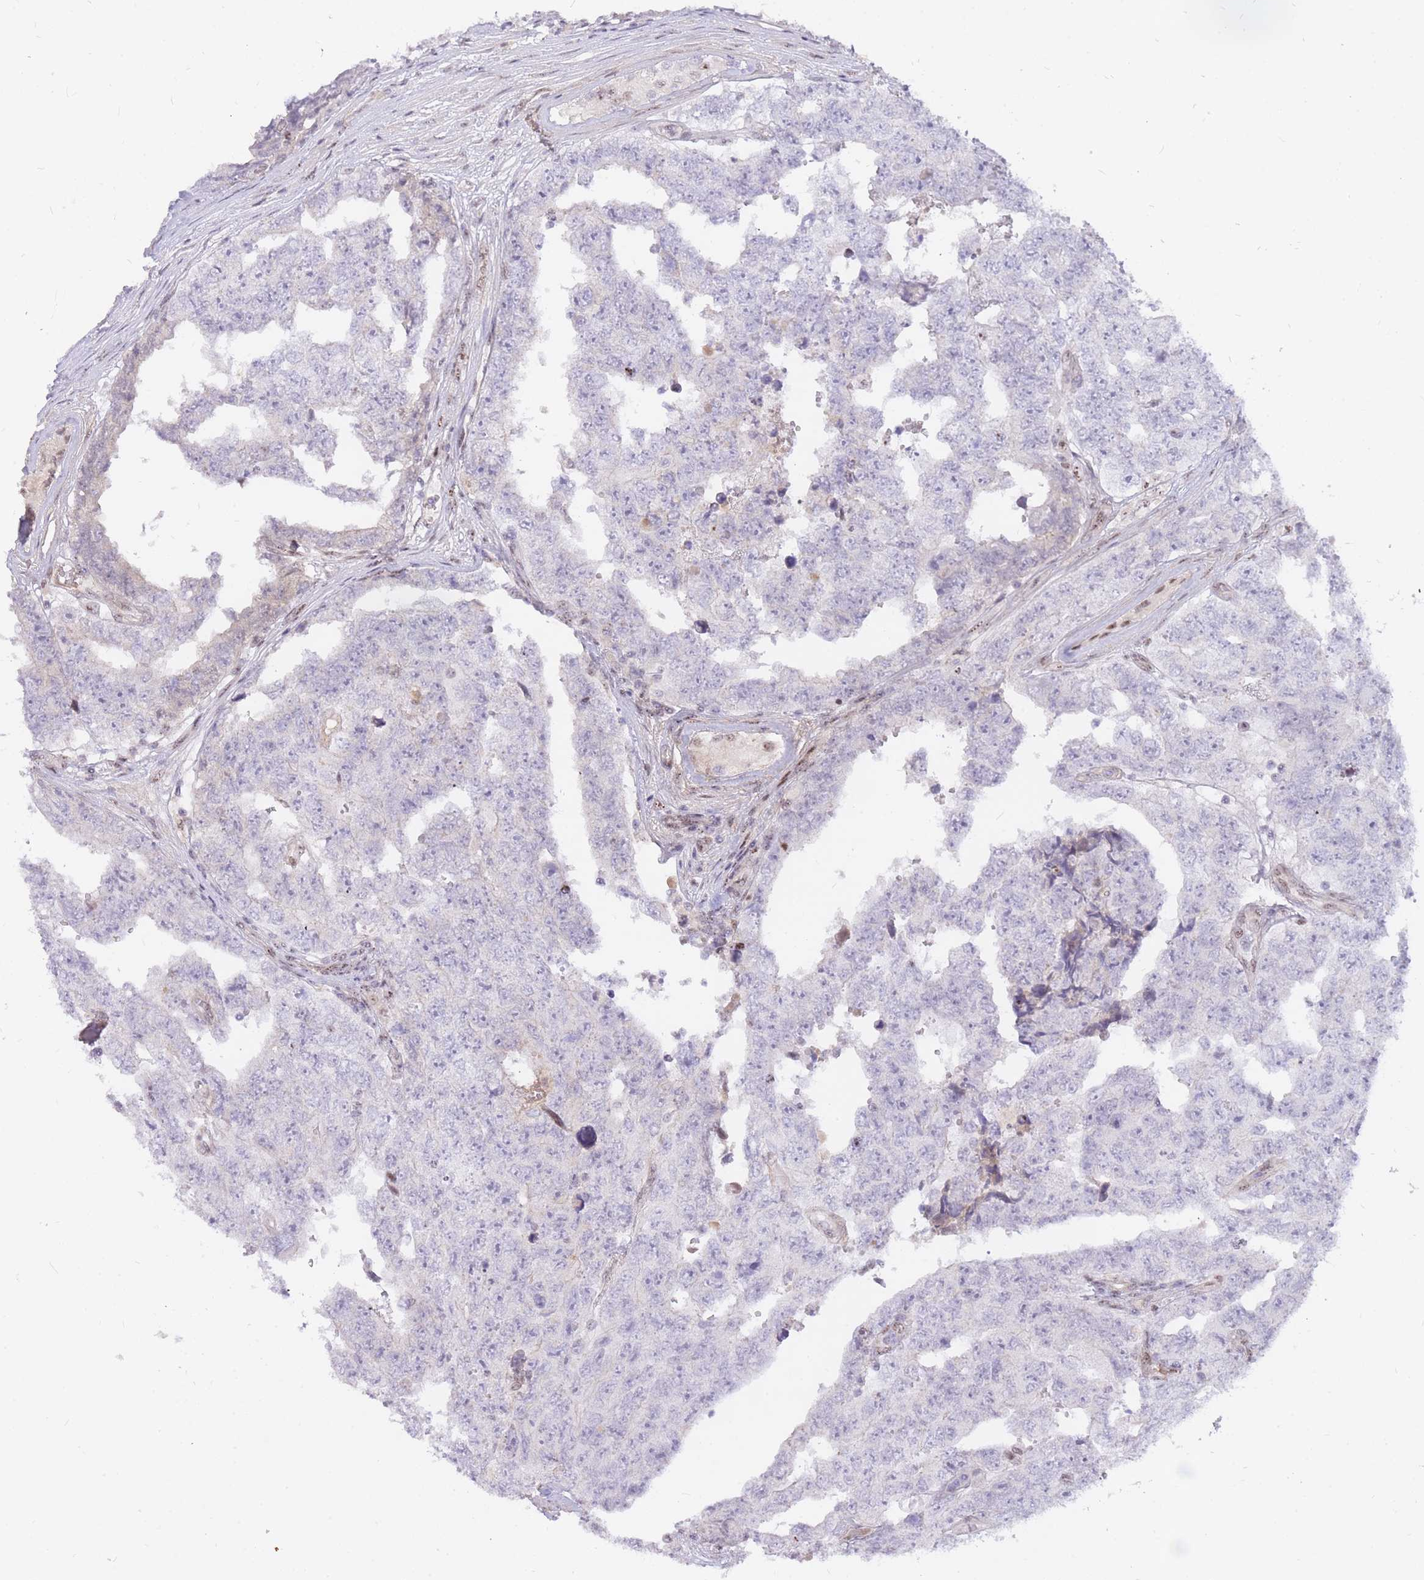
{"staining": {"intensity": "negative", "quantity": "none", "location": "none"}, "tissue": "testis cancer", "cell_type": "Tumor cells", "image_type": "cancer", "snomed": [{"axis": "morphology", "description": "Carcinoma, Embryonal, NOS"}, {"axis": "topography", "description": "Testis"}], "caption": "Tumor cells show no significant protein positivity in embryonal carcinoma (testis).", "gene": "TLE2", "patient": {"sex": "male", "age": 25}}